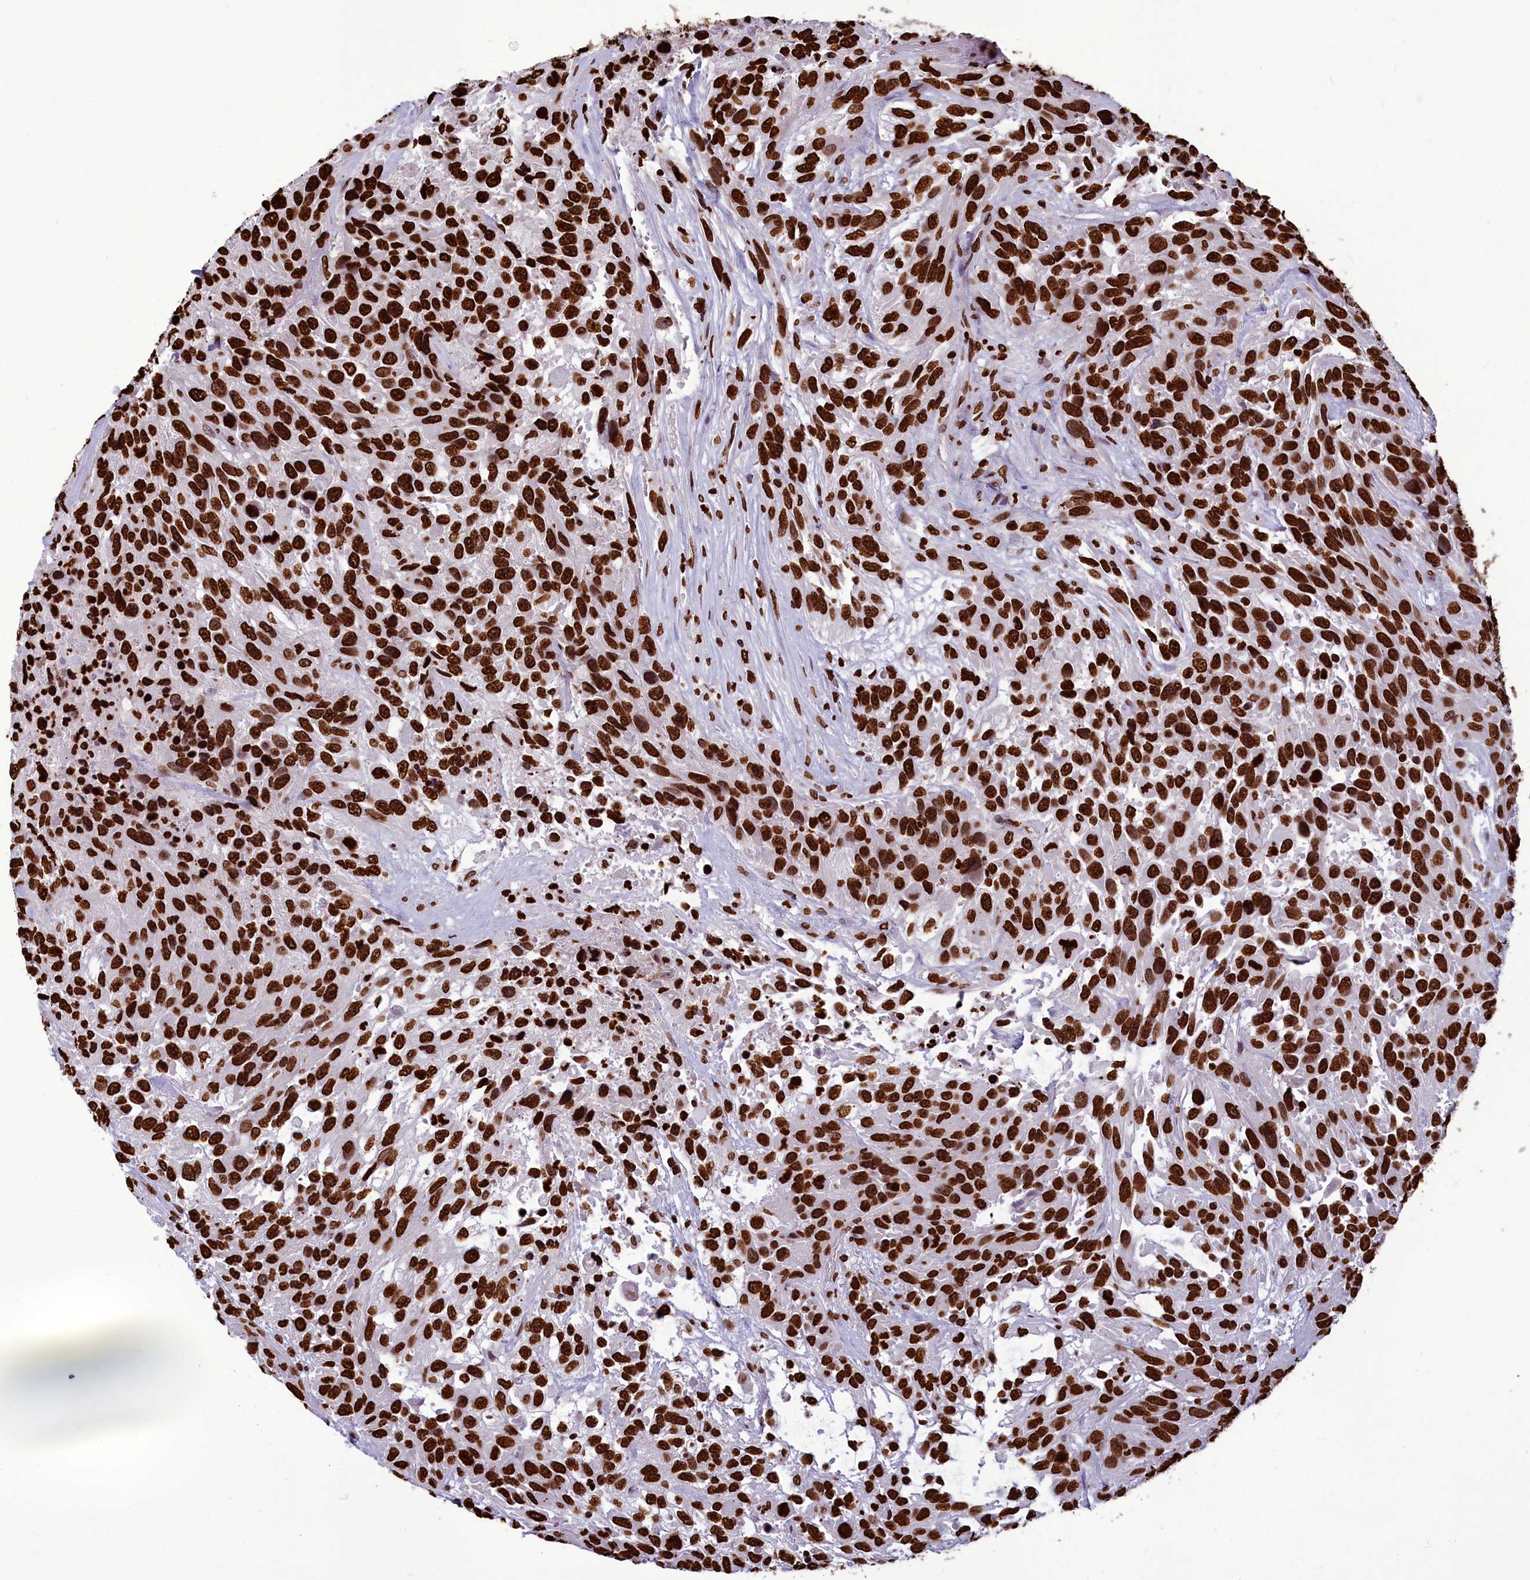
{"staining": {"intensity": "strong", "quantity": ">75%", "location": "nuclear"}, "tissue": "urothelial cancer", "cell_type": "Tumor cells", "image_type": "cancer", "snomed": [{"axis": "morphology", "description": "Urothelial carcinoma, High grade"}, {"axis": "topography", "description": "Urinary bladder"}], "caption": "Tumor cells show high levels of strong nuclear positivity in about >75% of cells in urothelial carcinoma (high-grade).", "gene": "AKAP17A", "patient": {"sex": "female", "age": 70}}